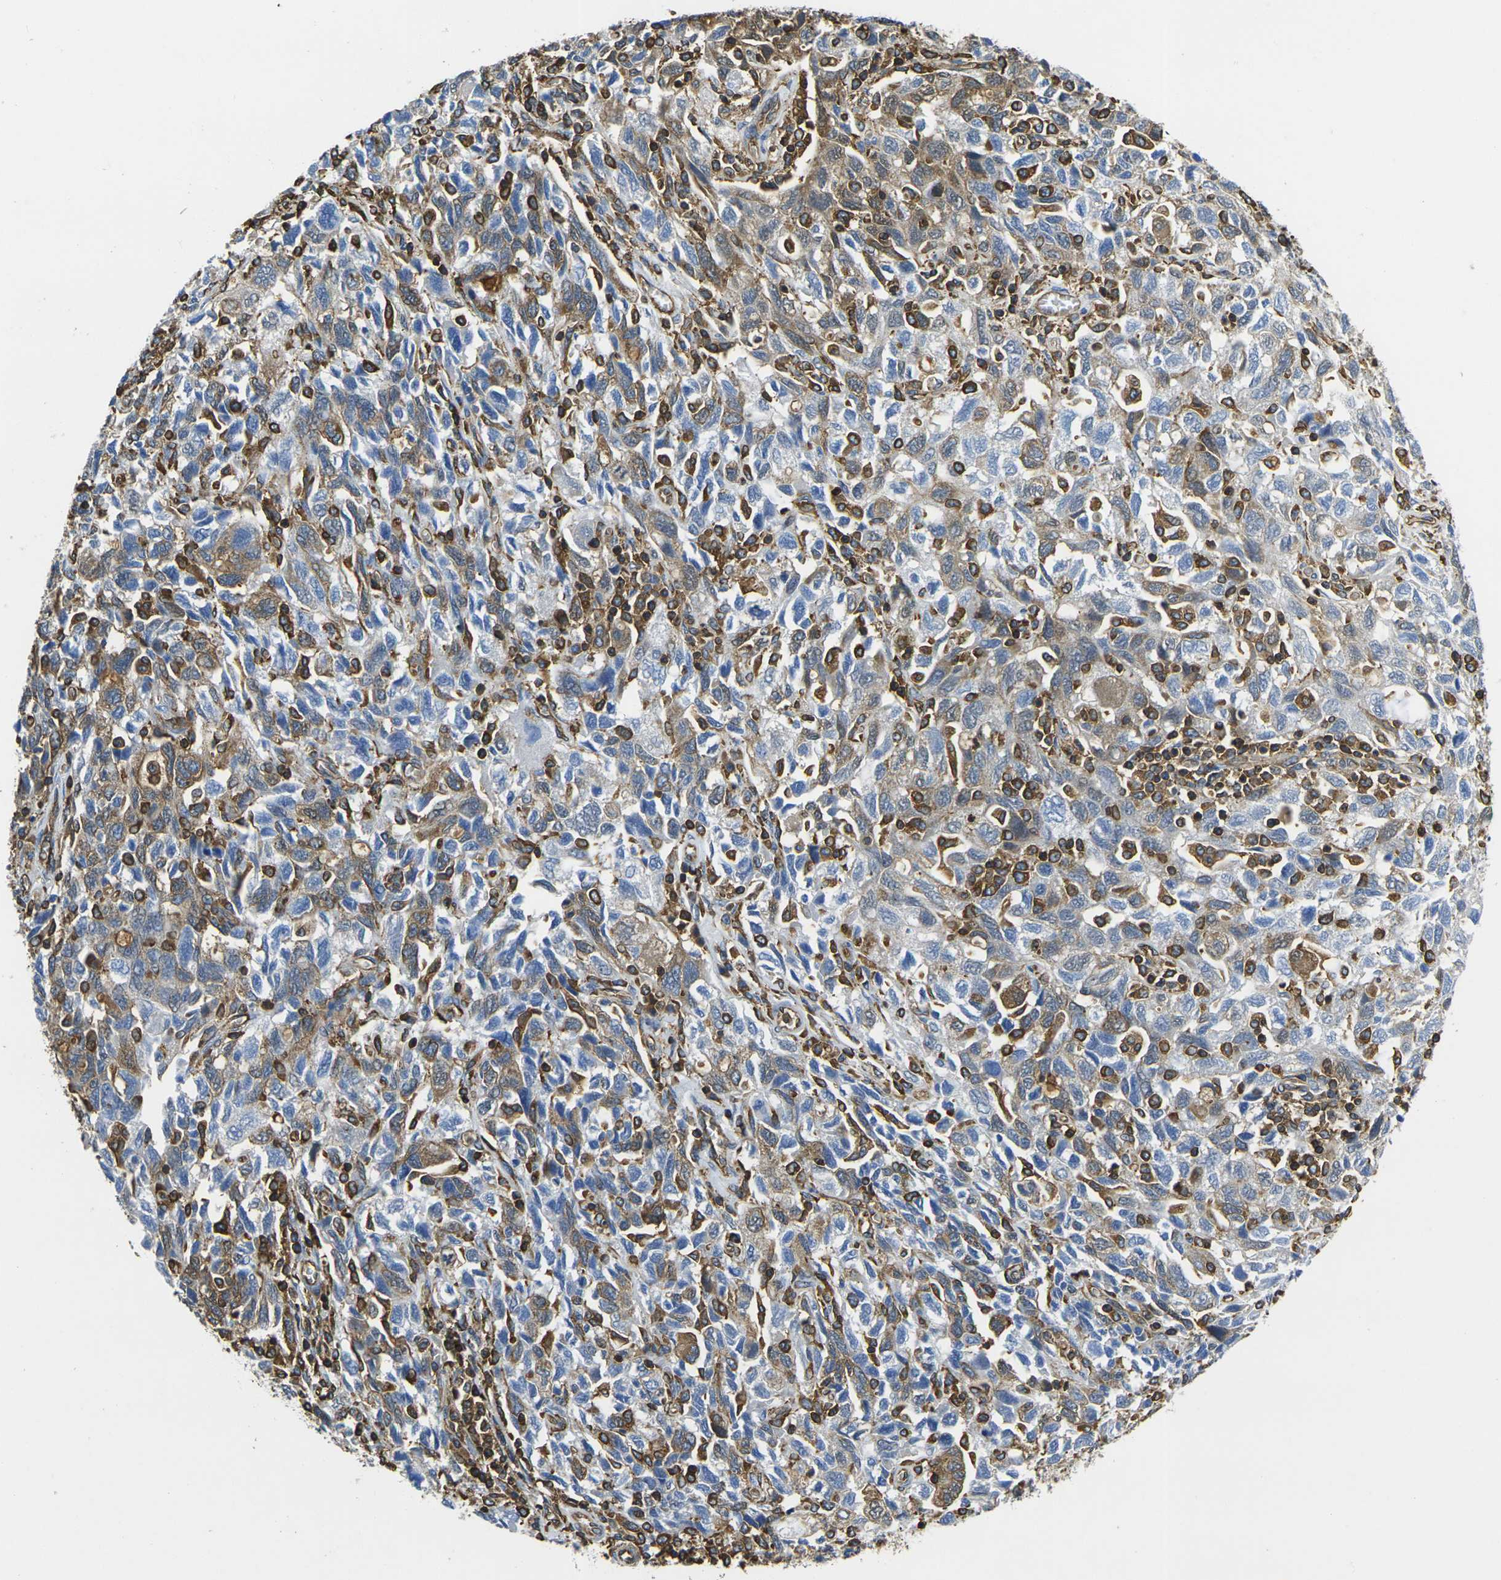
{"staining": {"intensity": "moderate", "quantity": "25%-75%", "location": "cytoplasmic/membranous"}, "tissue": "ovarian cancer", "cell_type": "Tumor cells", "image_type": "cancer", "snomed": [{"axis": "morphology", "description": "Carcinoma, NOS"}, {"axis": "morphology", "description": "Cystadenocarcinoma, serous, NOS"}, {"axis": "topography", "description": "Ovary"}], "caption": "Tumor cells reveal moderate cytoplasmic/membranous expression in about 25%-75% of cells in ovarian cancer. (DAB (3,3'-diaminobenzidine) IHC, brown staining for protein, blue staining for nuclei).", "gene": "FAM110D", "patient": {"sex": "female", "age": 69}}